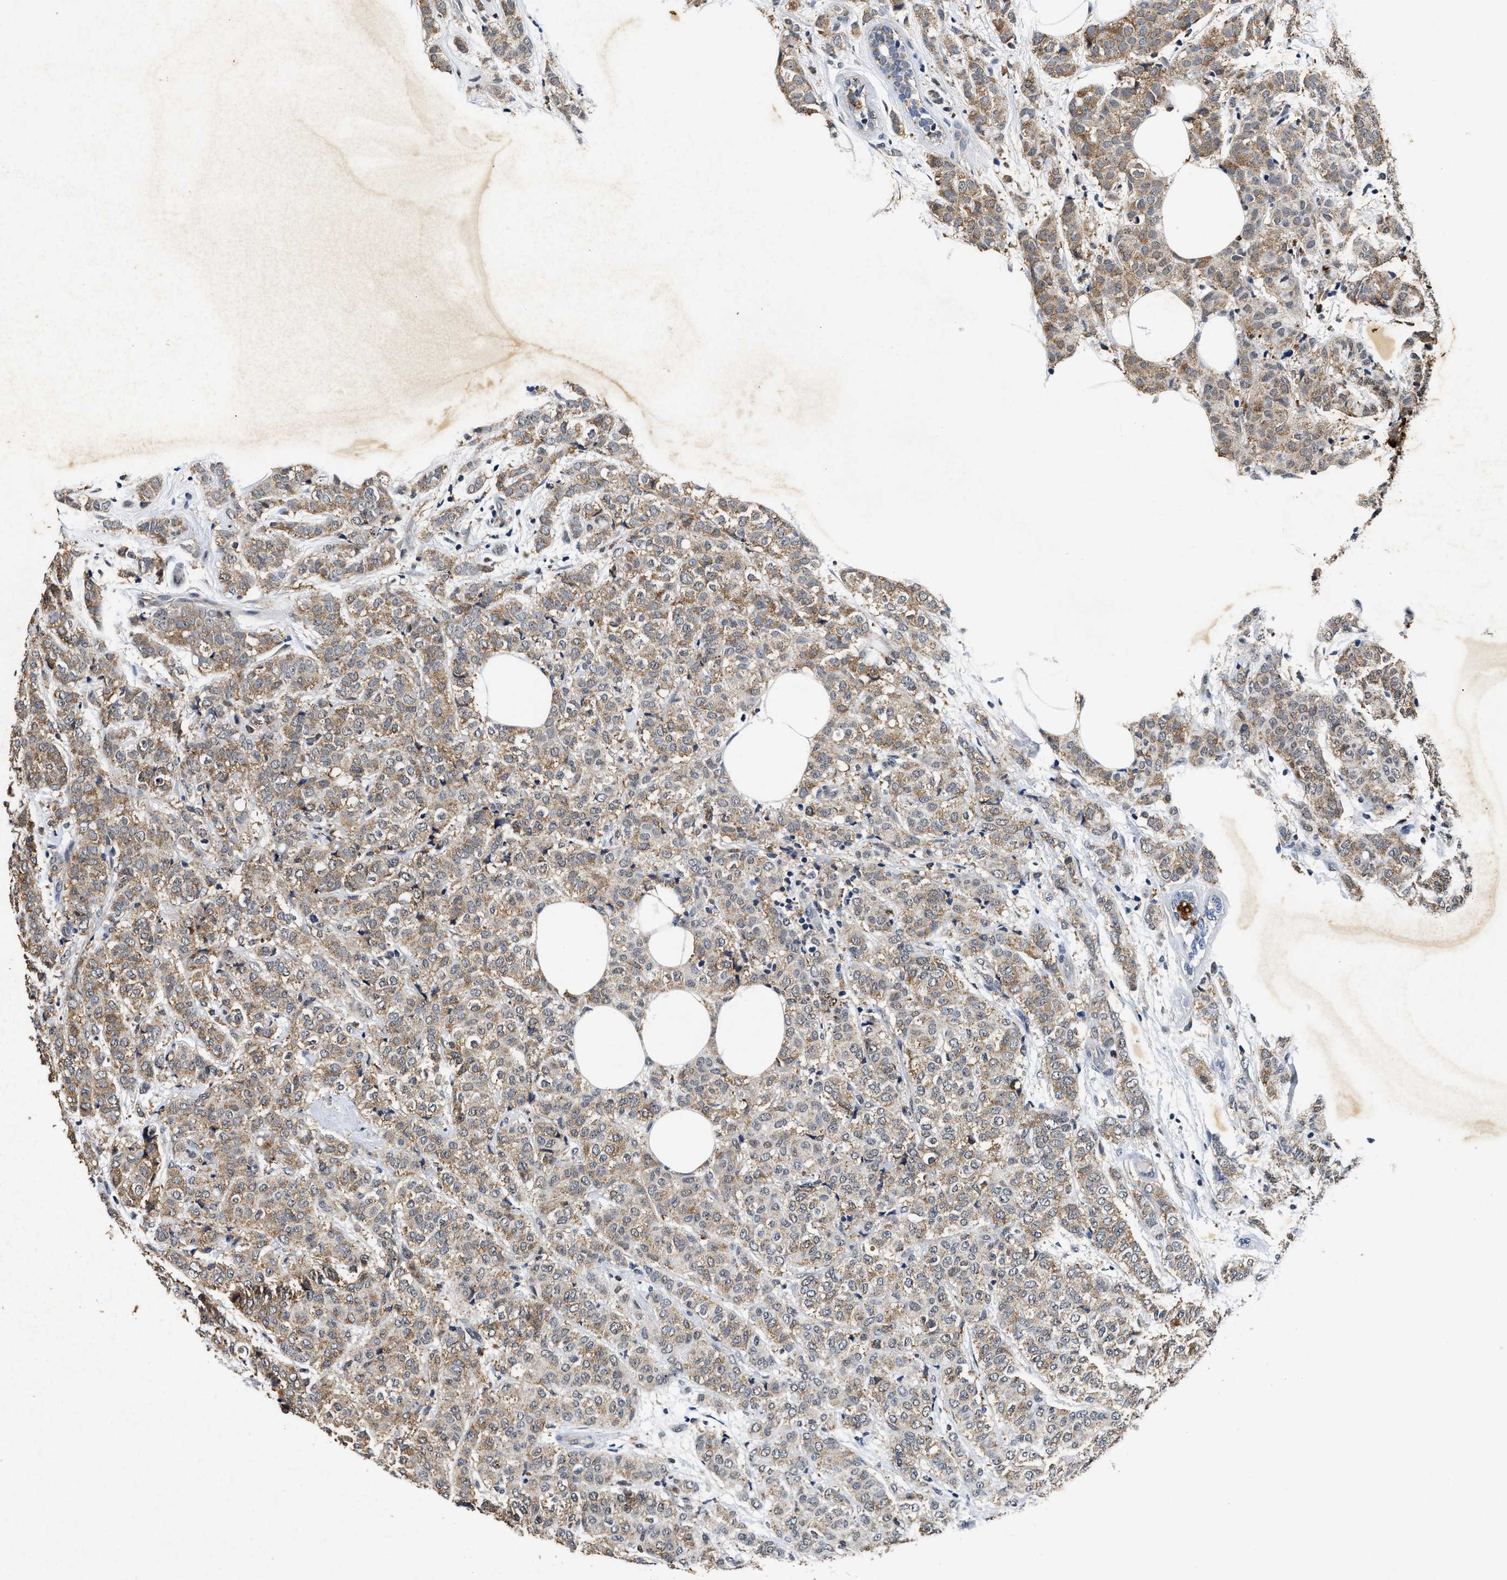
{"staining": {"intensity": "moderate", "quantity": ">75%", "location": "cytoplasmic/membranous"}, "tissue": "breast cancer", "cell_type": "Tumor cells", "image_type": "cancer", "snomed": [{"axis": "morphology", "description": "Lobular carcinoma"}, {"axis": "topography", "description": "Breast"}], "caption": "Immunohistochemistry (IHC) photomicrograph of neoplastic tissue: breast cancer (lobular carcinoma) stained using immunohistochemistry shows medium levels of moderate protein expression localized specifically in the cytoplasmic/membranous of tumor cells, appearing as a cytoplasmic/membranous brown color.", "gene": "ACOX1", "patient": {"sex": "female", "age": 60}}